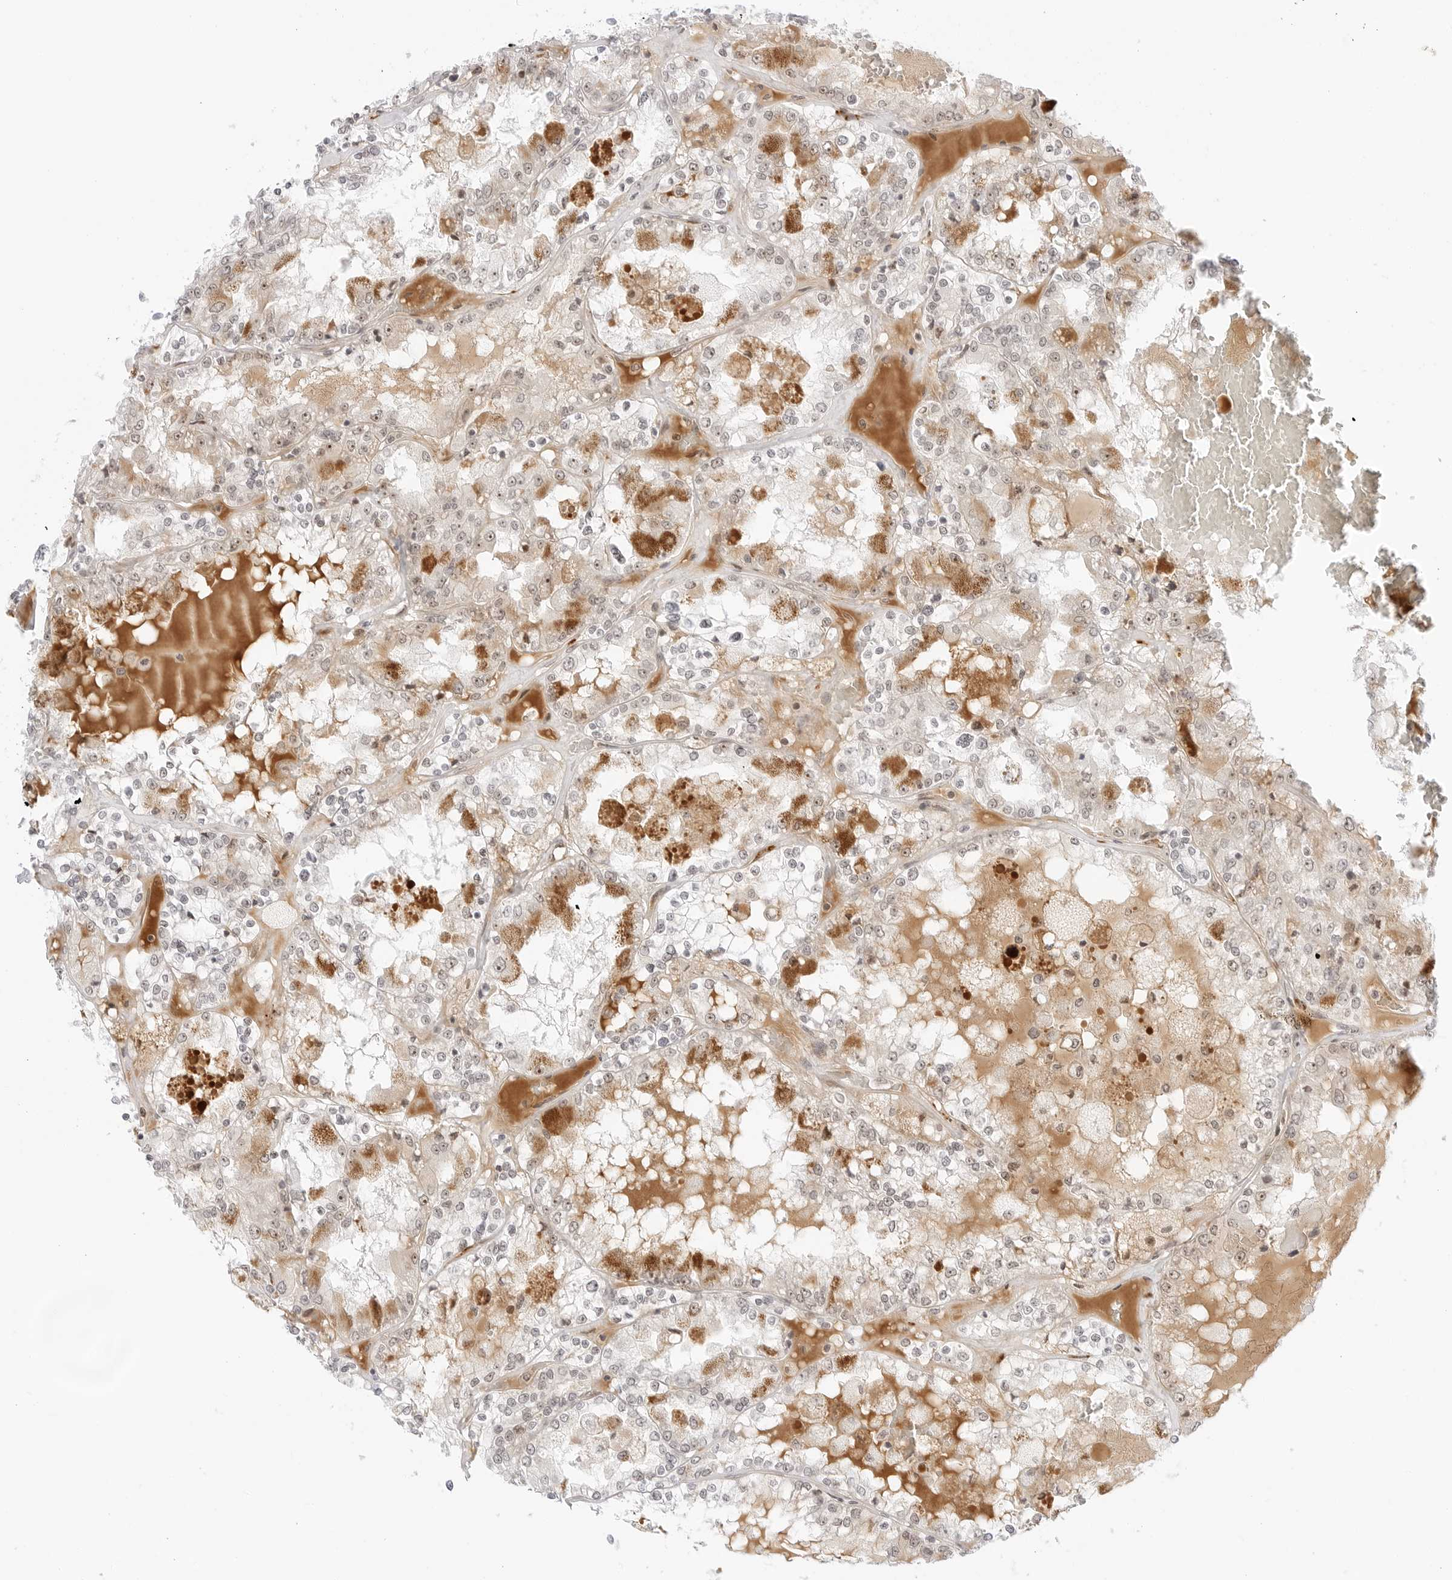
{"staining": {"intensity": "weak", "quantity": "<25%", "location": "nuclear"}, "tissue": "renal cancer", "cell_type": "Tumor cells", "image_type": "cancer", "snomed": [{"axis": "morphology", "description": "Adenocarcinoma, NOS"}, {"axis": "topography", "description": "Kidney"}], "caption": "Immunohistochemistry (IHC) of renal cancer displays no expression in tumor cells.", "gene": "HIPK3", "patient": {"sex": "female", "age": 56}}